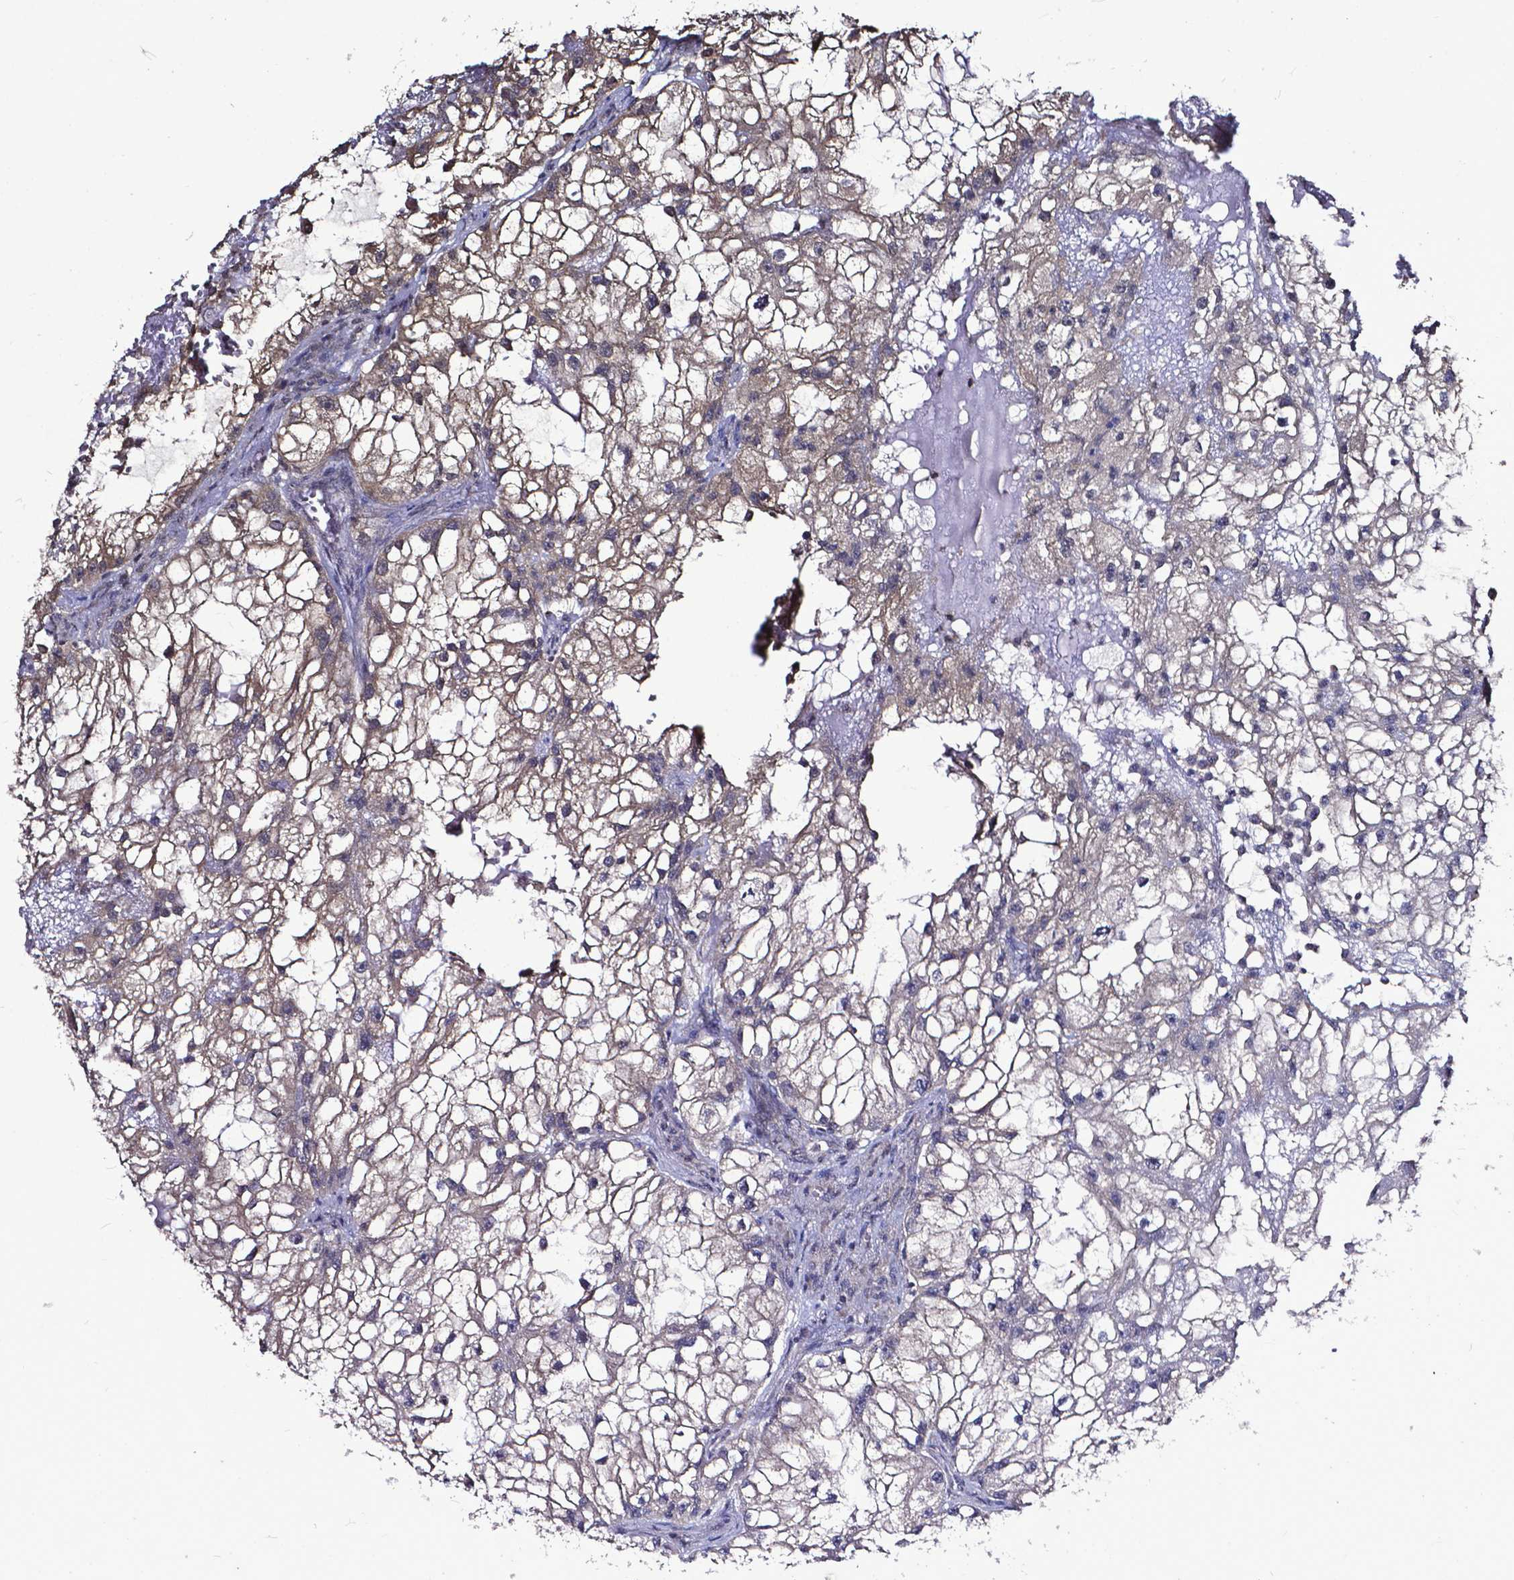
{"staining": {"intensity": "negative", "quantity": "none", "location": "none"}, "tissue": "renal cancer", "cell_type": "Tumor cells", "image_type": "cancer", "snomed": [{"axis": "morphology", "description": "Adenocarcinoma, NOS"}, {"axis": "topography", "description": "Kidney"}], "caption": "Immunohistochemistry of human renal adenocarcinoma displays no positivity in tumor cells.", "gene": "OTUB1", "patient": {"sex": "male", "age": 59}}